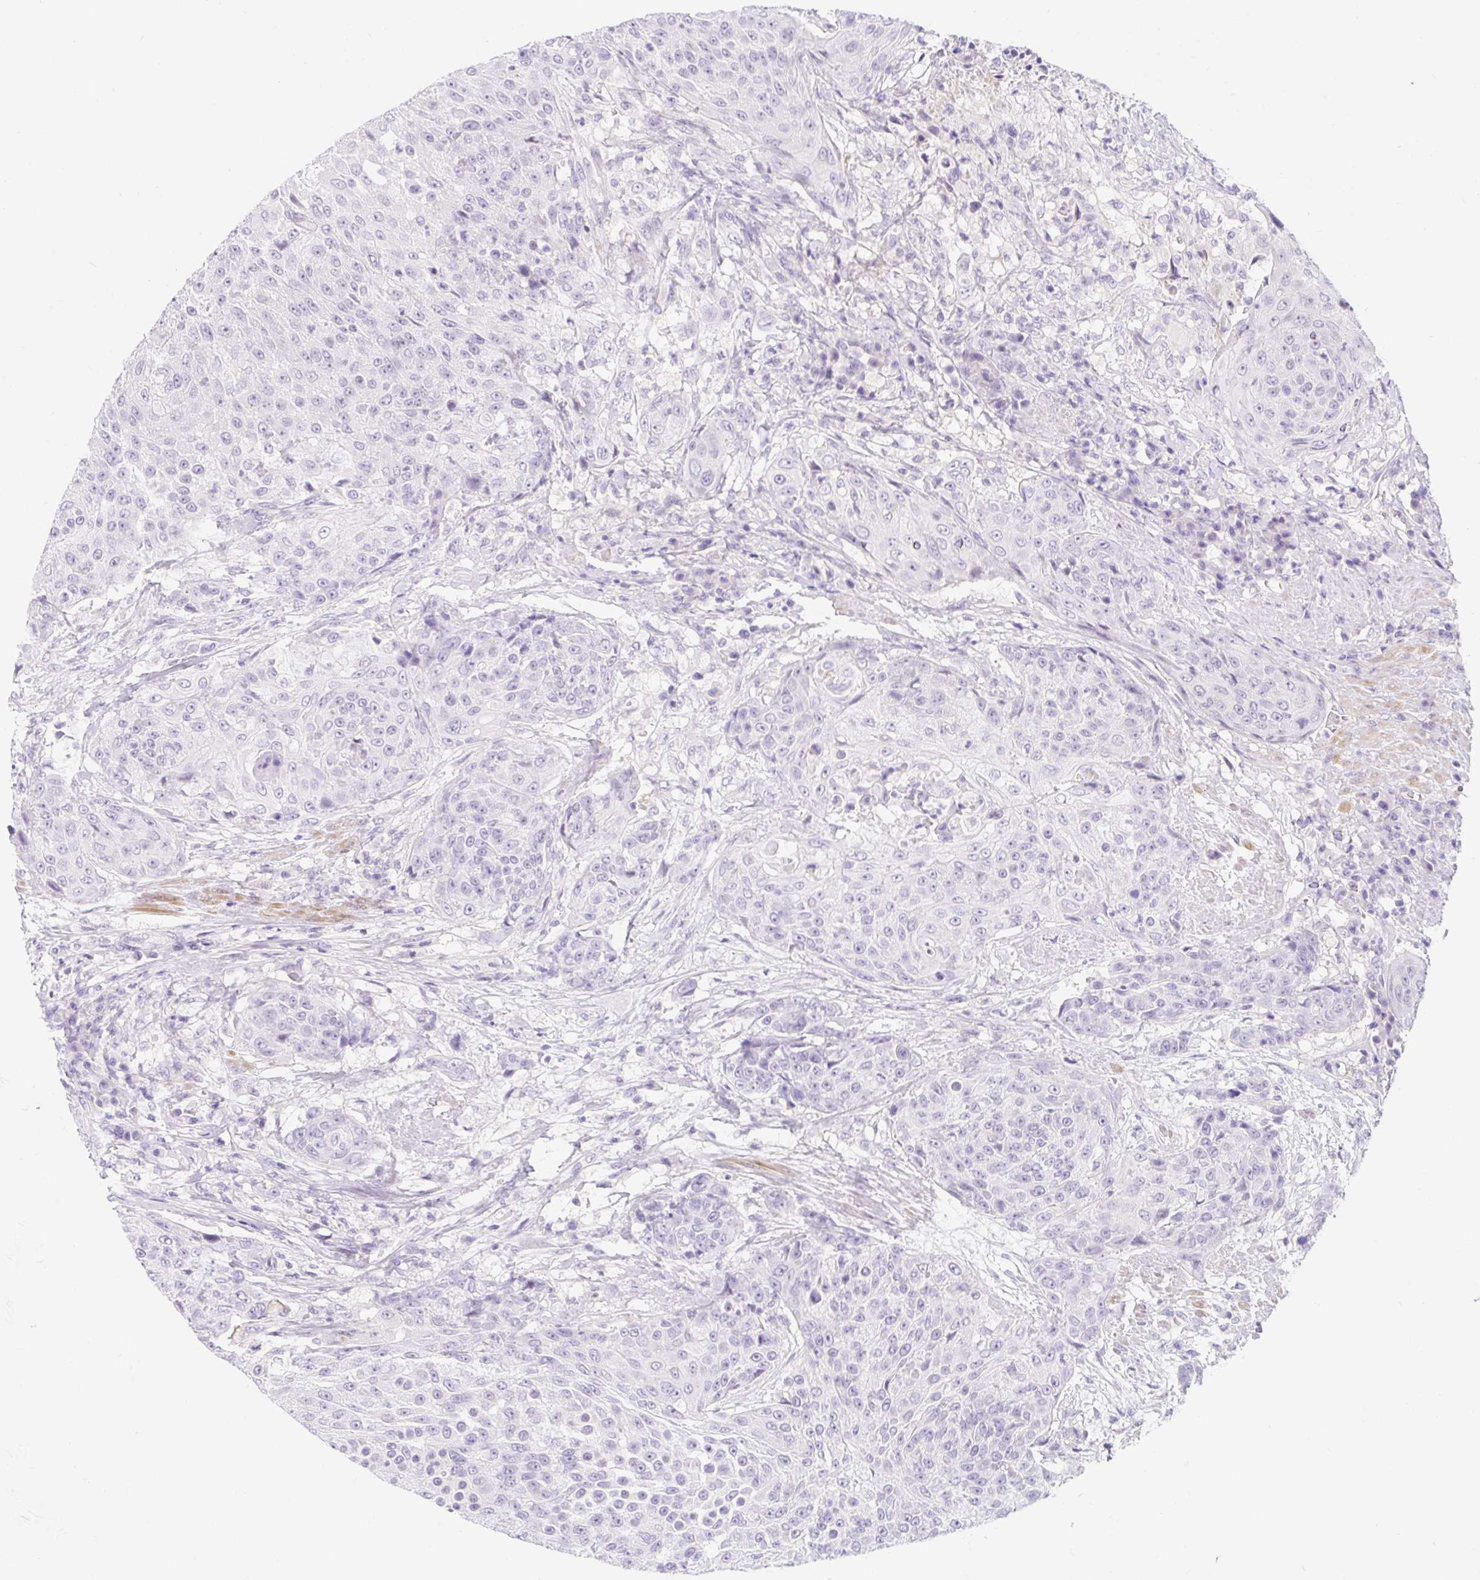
{"staining": {"intensity": "negative", "quantity": "none", "location": "none"}, "tissue": "urothelial cancer", "cell_type": "Tumor cells", "image_type": "cancer", "snomed": [{"axis": "morphology", "description": "Urothelial carcinoma, High grade"}, {"axis": "topography", "description": "Urinary bladder"}], "caption": "Human high-grade urothelial carcinoma stained for a protein using immunohistochemistry displays no positivity in tumor cells.", "gene": "SLC28A1", "patient": {"sex": "female", "age": 63}}